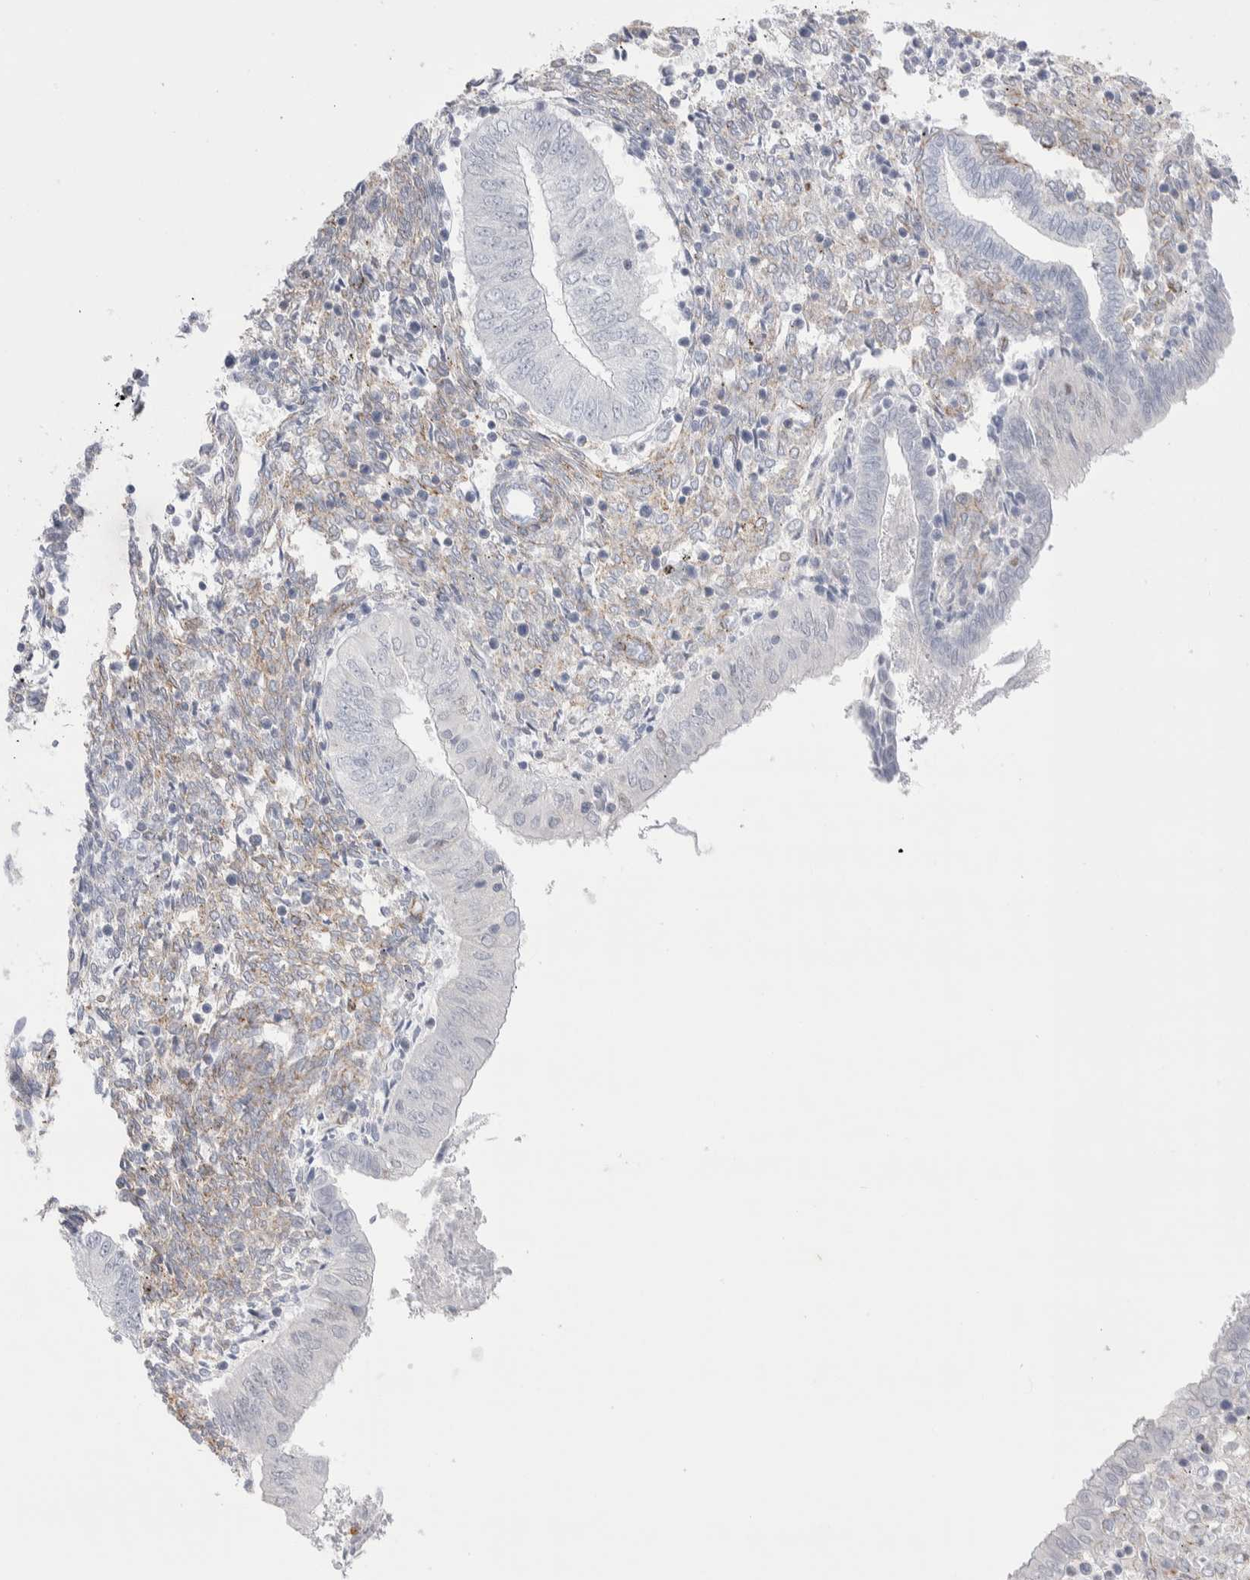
{"staining": {"intensity": "negative", "quantity": "none", "location": "none"}, "tissue": "endometrial cancer", "cell_type": "Tumor cells", "image_type": "cancer", "snomed": [{"axis": "morphology", "description": "Normal tissue, NOS"}, {"axis": "morphology", "description": "Adenocarcinoma, NOS"}, {"axis": "topography", "description": "Endometrium"}], "caption": "Immunohistochemical staining of endometrial cancer (adenocarcinoma) demonstrates no significant staining in tumor cells.", "gene": "SEPTIN4", "patient": {"sex": "female", "age": 53}}